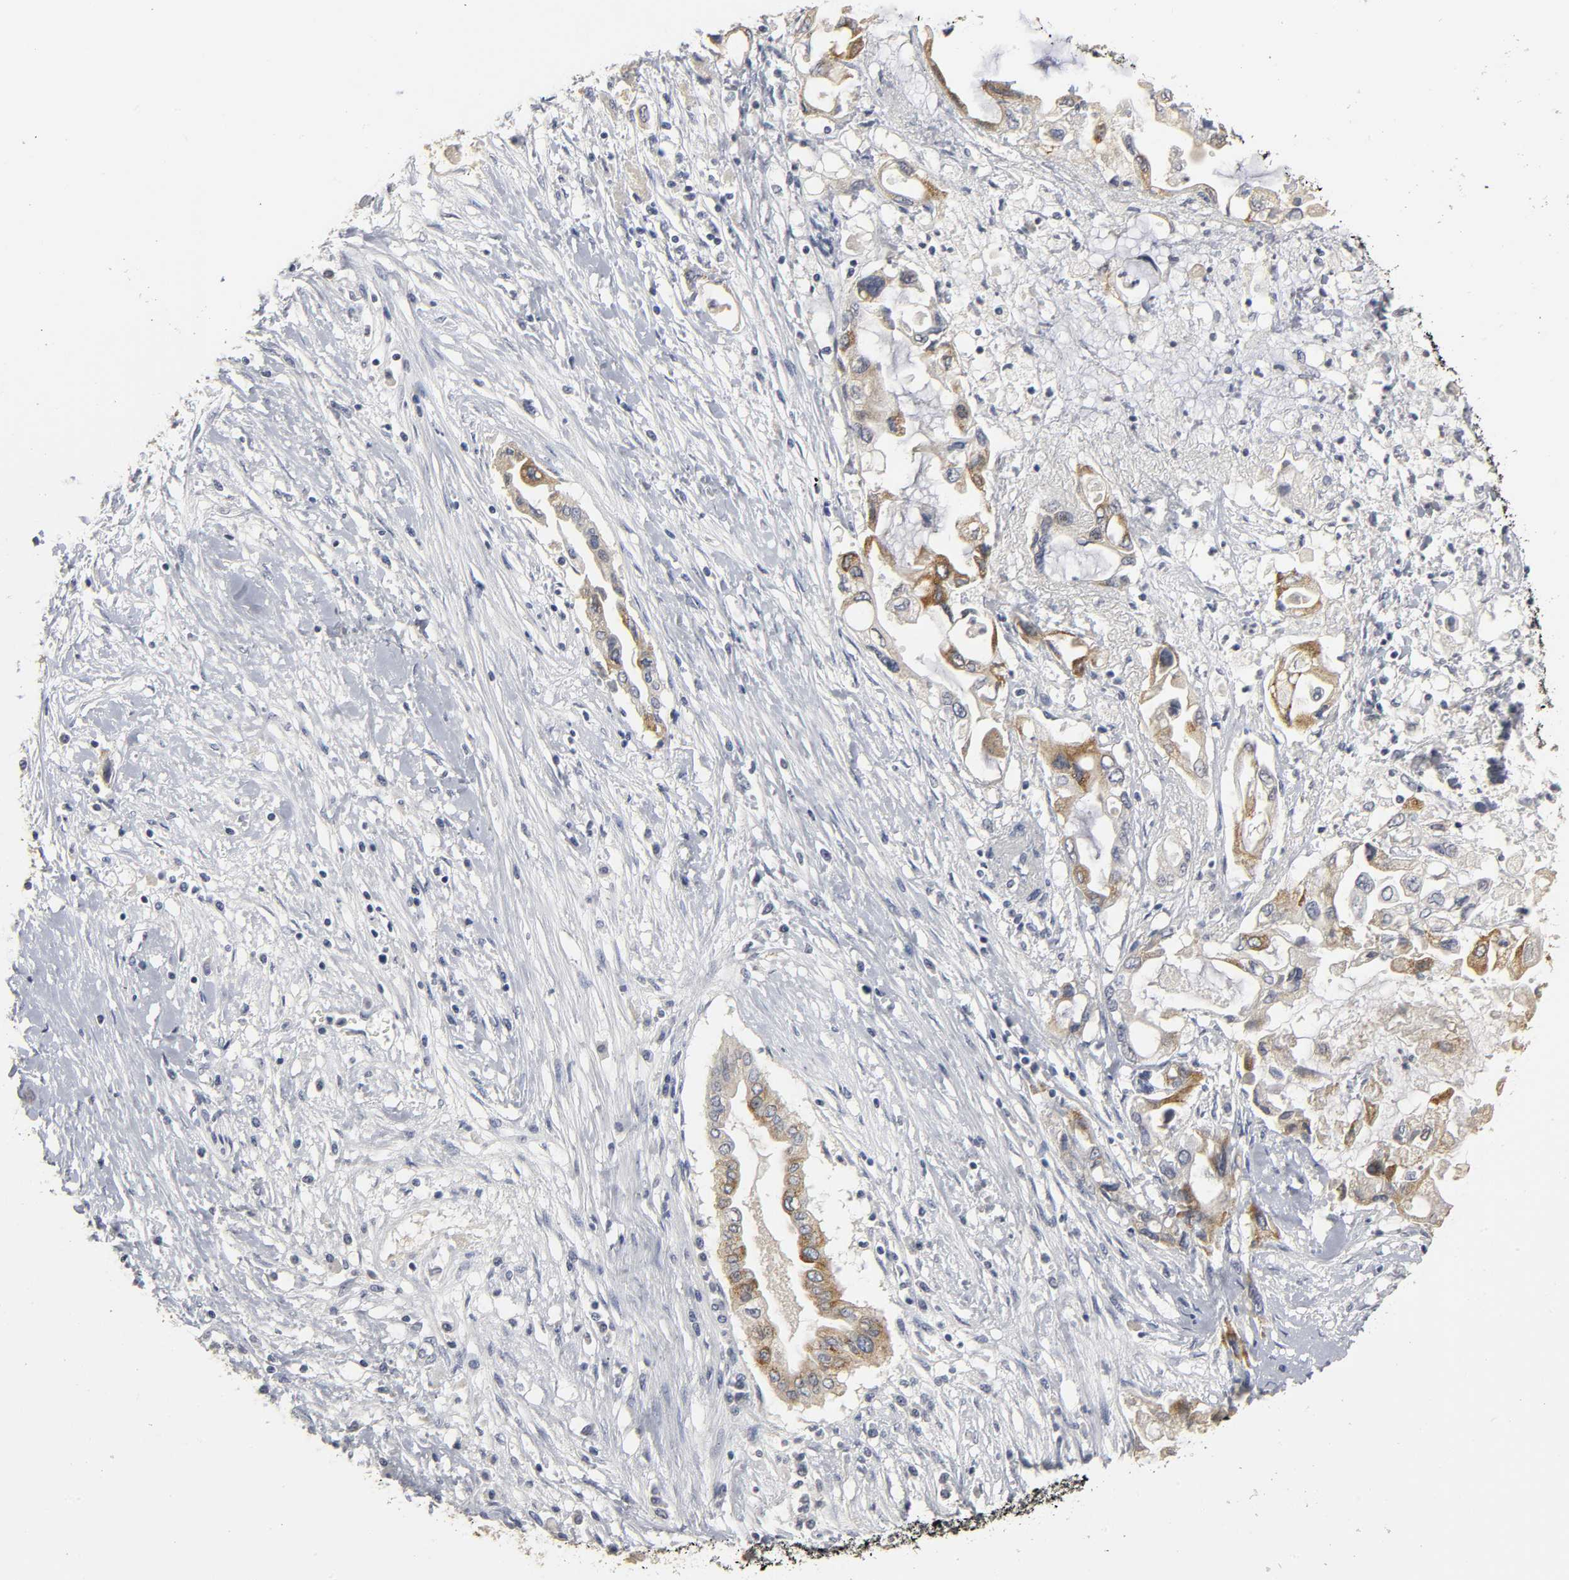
{"staining": {"intensity": "moderate", "quantity": ">75%", "location": "cytoplasmic/membranous"}, "tissue": "pancreatic cancer", "cell_type": "Tumor cells", "image_type": "cancer", "snomed": [{"axis": "morphology", "description": "Adenocarcinoma, NOS"}, {"axis": "topography", "description": "Pancreas"}], "caption": "Pancreatic adenocarcinoma was stained to show a protein in brown. There is medium levels of moderate cytoplasmic/membranous expression in approximately >75% of tumor cells. The staining was performed using DAB (3,3'-diaminobenzidine) to visualize the protein expression in brown, while the nuclei were stained in blue with hematoxylin (Magnification: 20x).", "gene": "TCAP", "patient": {"sex": "female", "age": 57}}